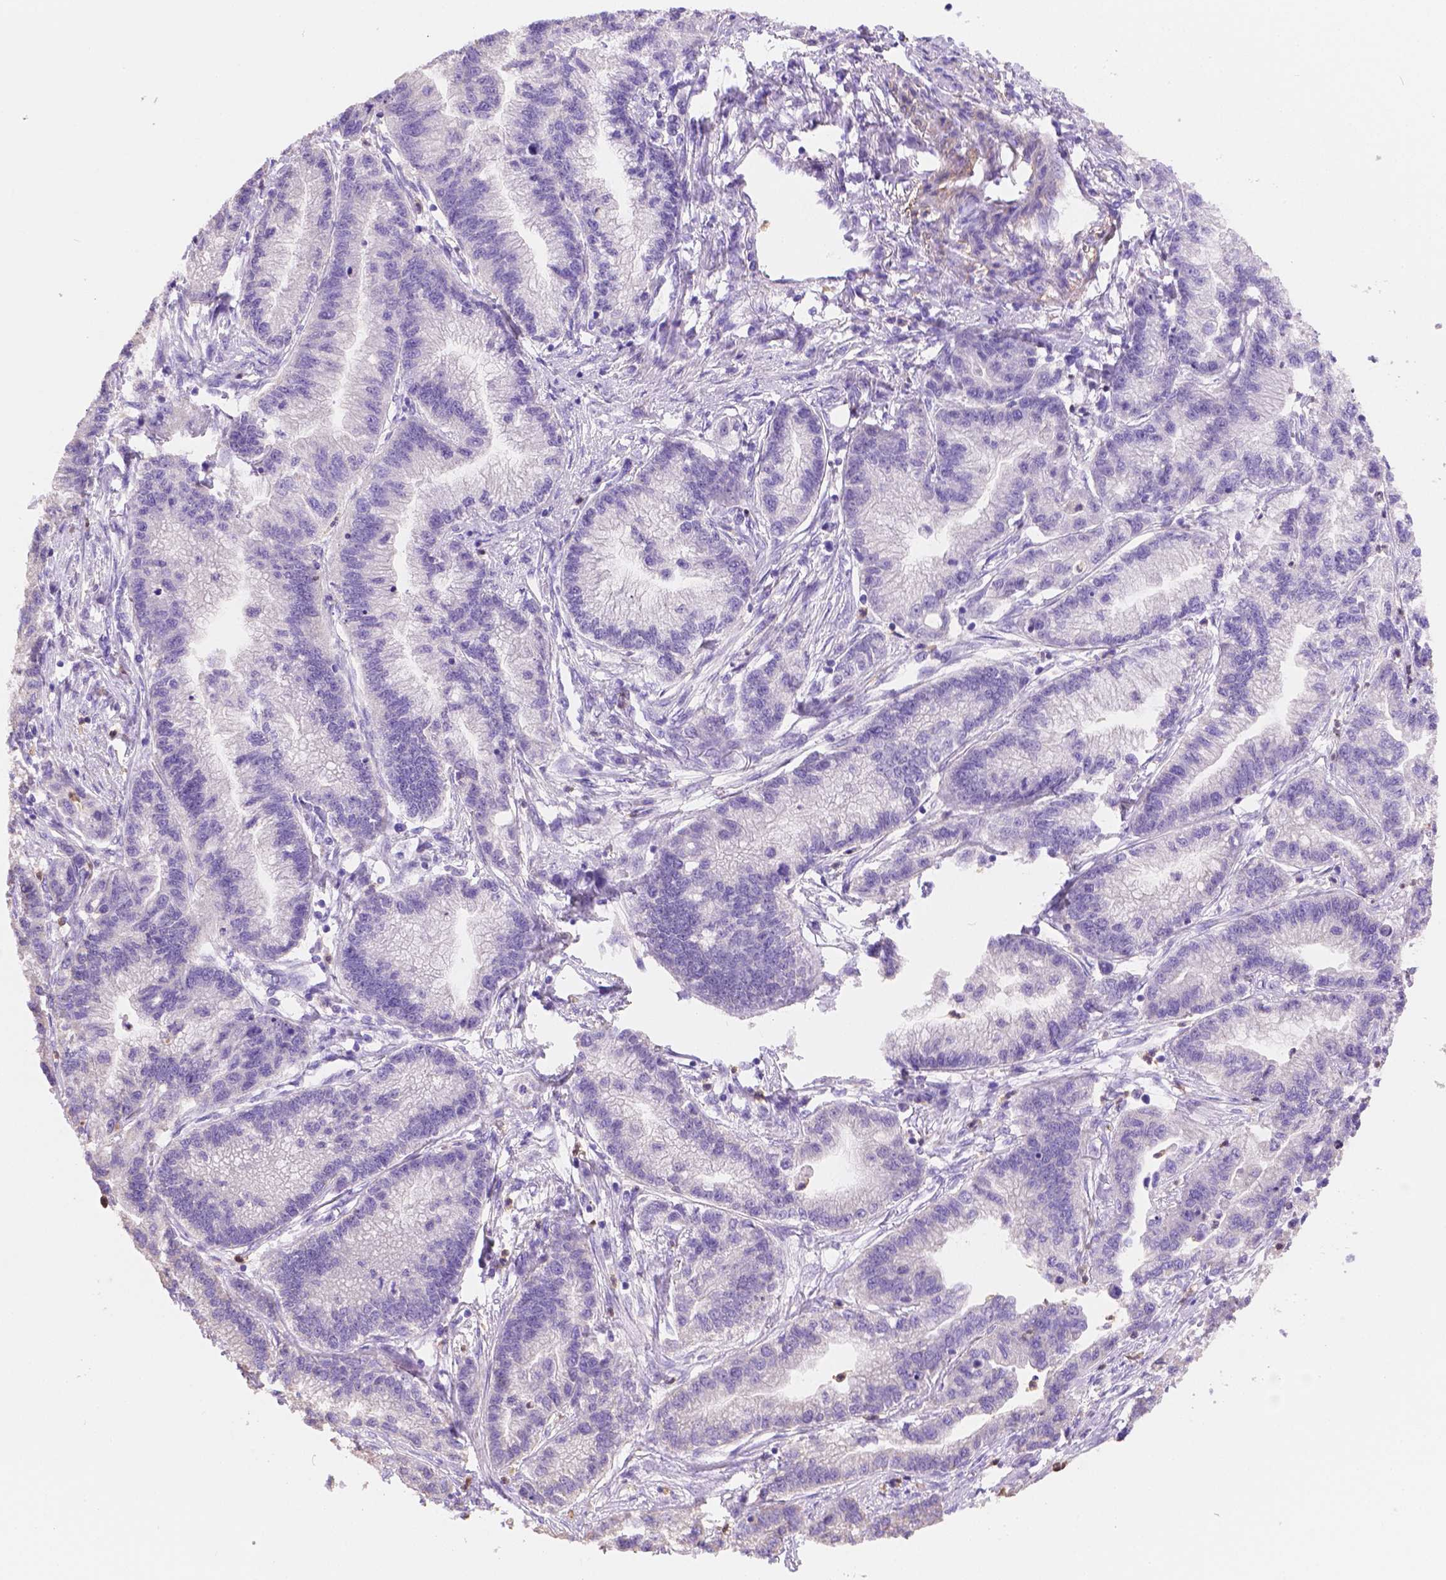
{"staining": {"intensity": "negative", "quantity": "none", "location": "none"}, "tissue": "stomach cancer", "cell_type": "Tumor cells", "image_type": "cancer", "snomed": [{"axis": "morphology", "description": "Adenocarcinoma, NOS"}, {"axis": "topography", "description": "Stomach"}], "caption": "IHC image of human stomach adenocarcinoma stained for a protein (brown), which displays no staining in tumor cells.", "gene": "NXPE2", "patient": {"sex": "male", "age": 83}}